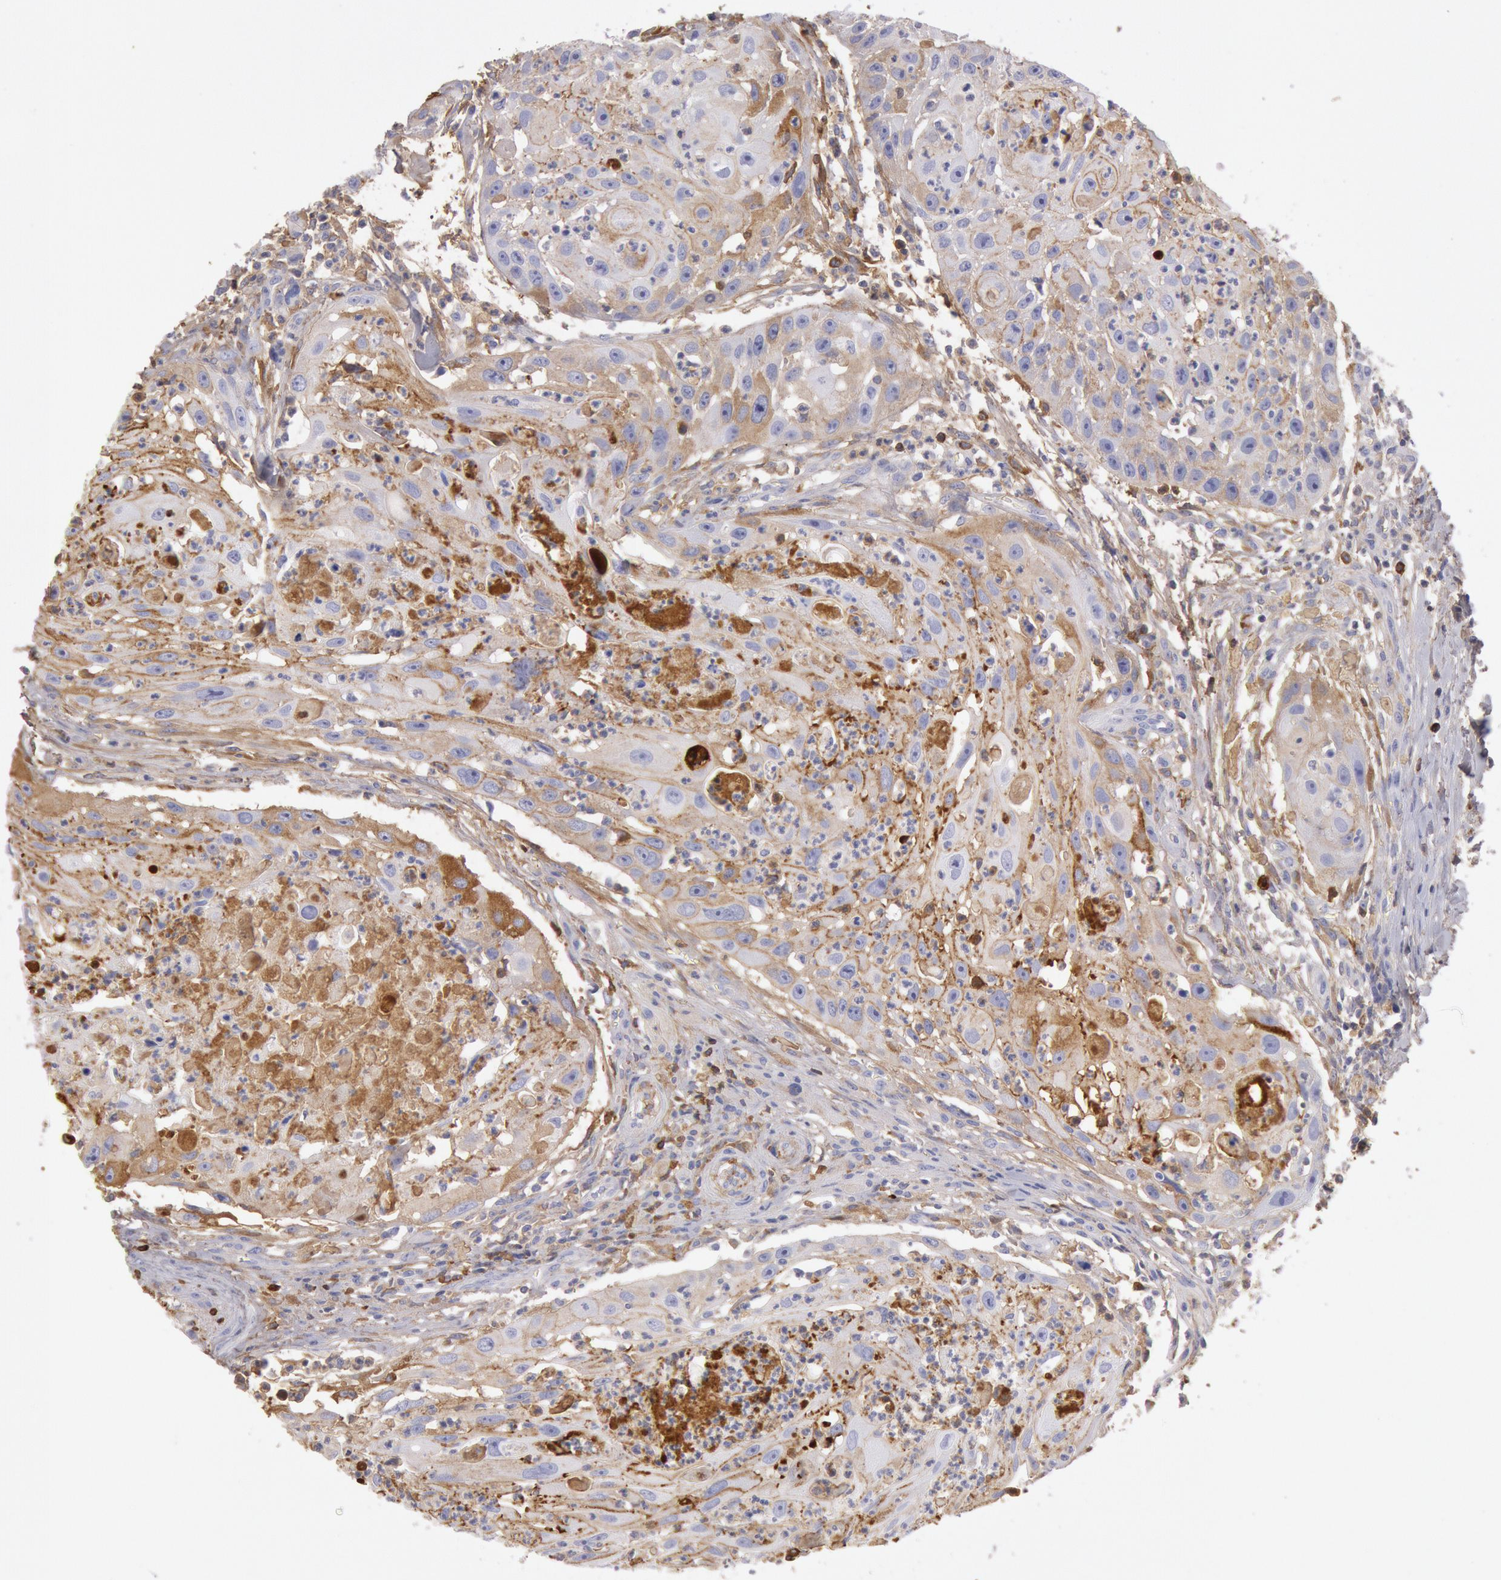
{"staining": {"intensity": "weak", "quantity": "25%-75%", "location": "cytoplasmic/membranous"}, "tissue": "head and neck cancer", "cell_type": "Tumor cells", "image_type": "cancer", "snomed": [{"axis": "morphology", "description": "Squamous cell carcinoma, NOS"}, {"axis": "topography", "description": "Head-Neck"}], "caption": "IHC photomicrograph of neoplastic tissue: head and neck cancer stained using immunohistochemistry (IHC) shows low levels of weak protein expression localized specifically in the cytoplasmic/membranous of tumor cells, appearing as a cytoplasmic/membranous brown color.", "gene": "IGHA1", "patient": {"sex": "male", "age": 64}}